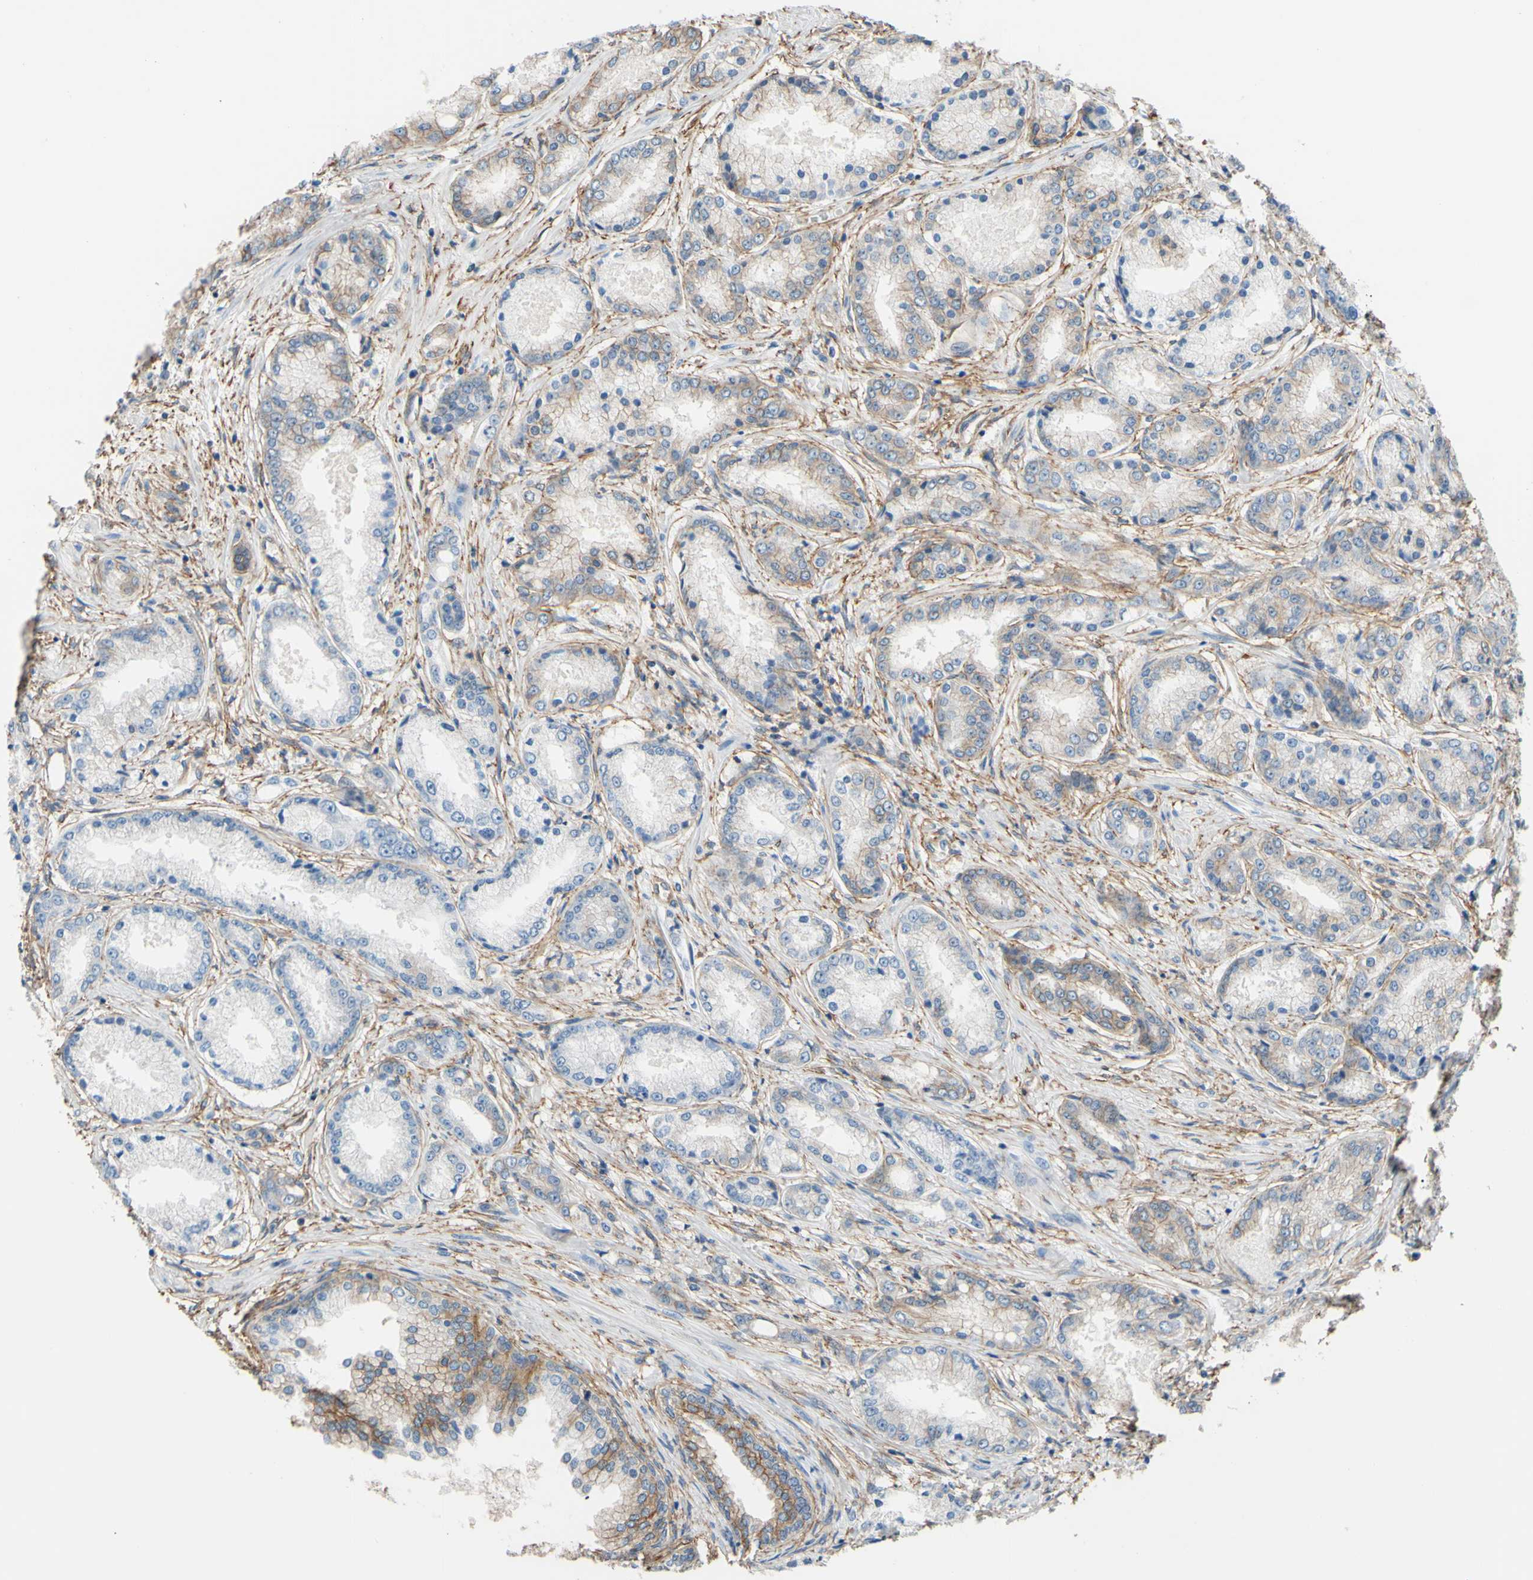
{"staining": {"intensity": "weak", "quantity": "<25%", "location": "cytoplasmic/membranous"}, "tissue": "prostate cancer", "cell_type": "Tumor cells", "image_type": "cancer", "snomed": [{"axis": "morphology", "description": "Adenocarcinoma, High grade"}, {"axis": "topography", "description": "Prostate"}], "caption": "This image is of prostate cancer (adenocarcinoma (high-grade)) stained with IHC to label a protein in brown with the nuclei are counter-stained blue. There is no expression in tumor cells.", "gene": "ADD1", "patient": {"sex": "male", "age": 59}}